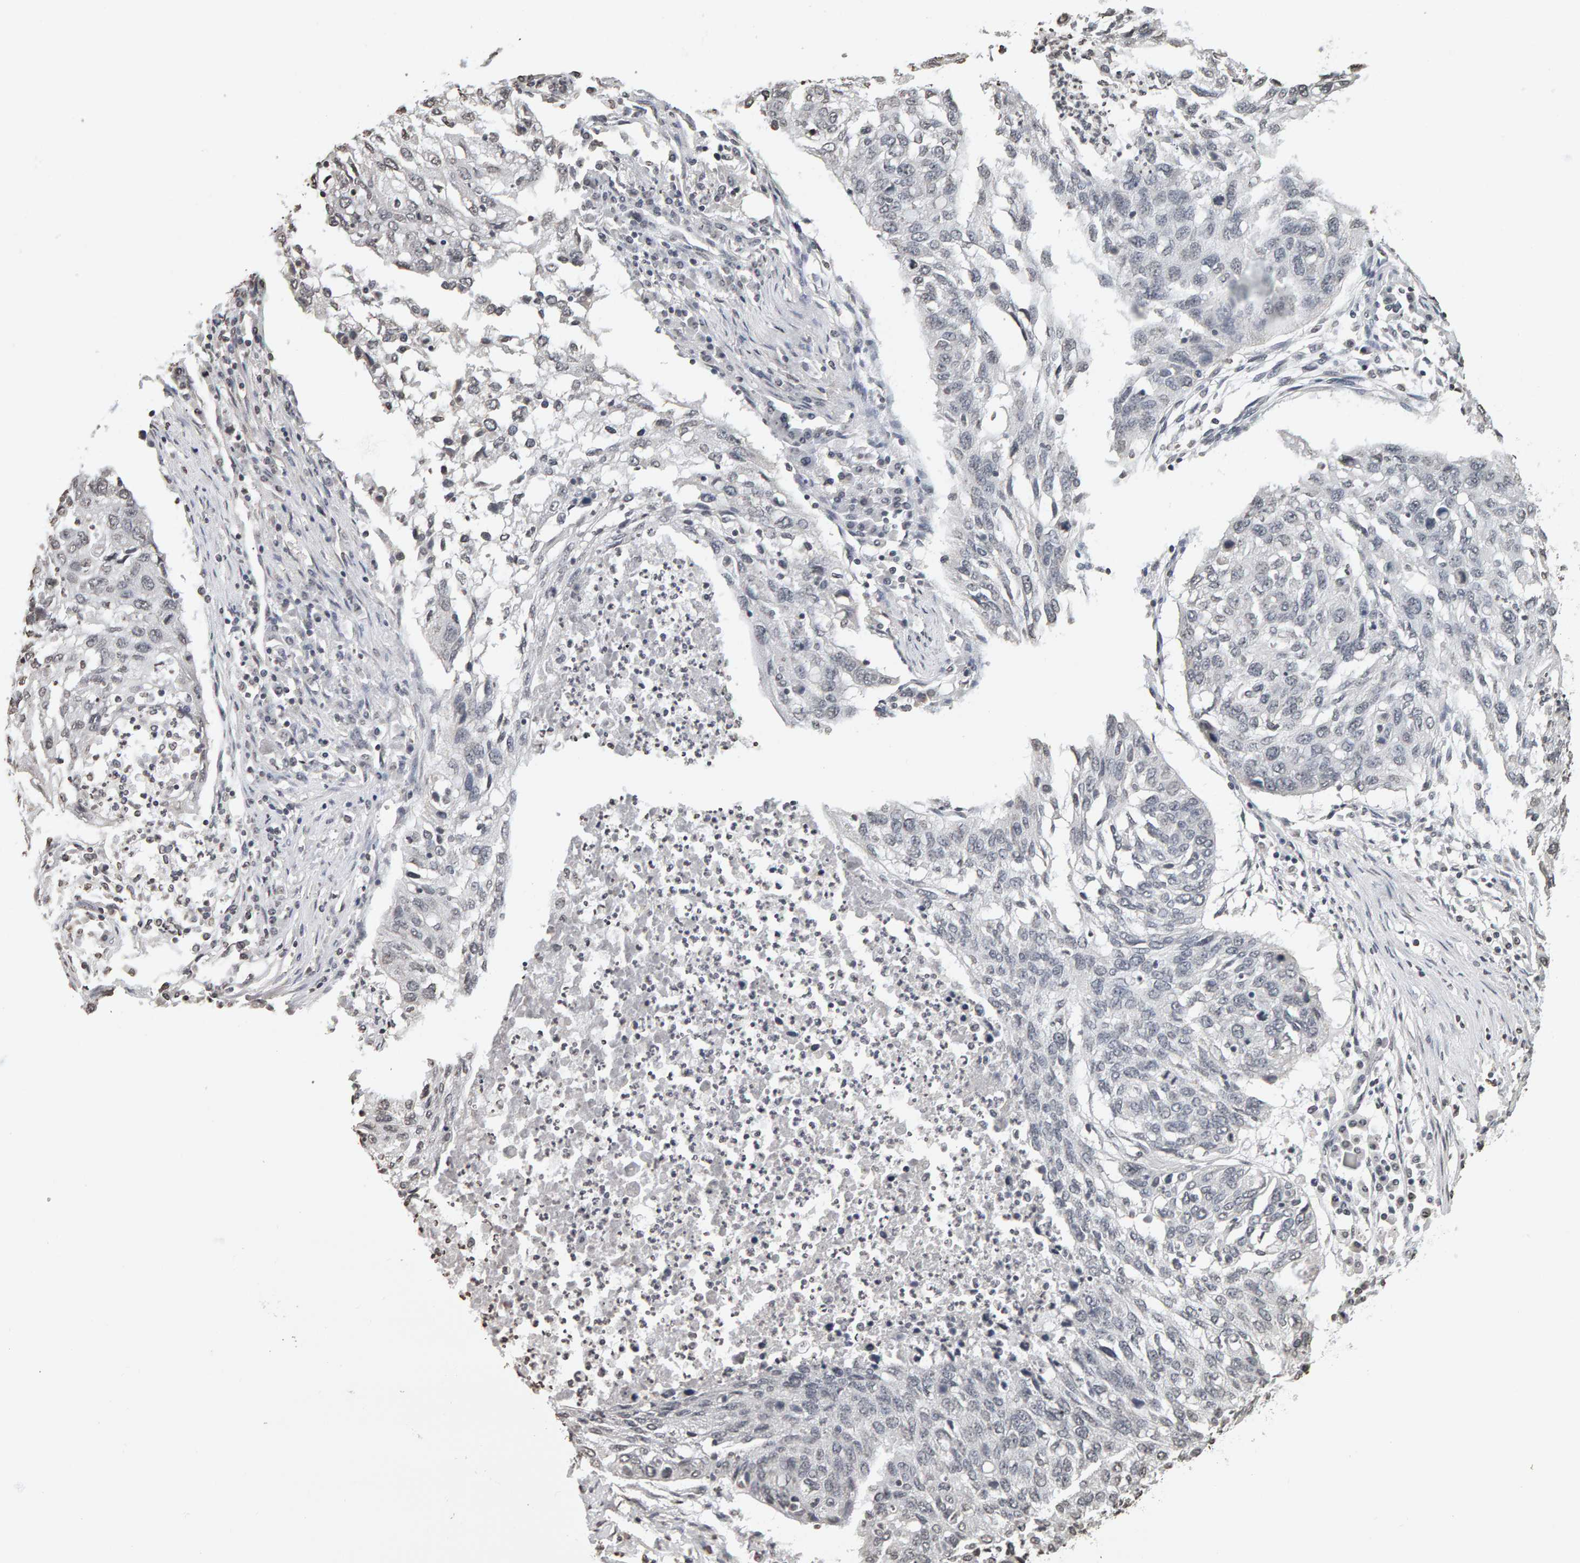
{"staining": {"intensity": "negative", "quantity": "none", "location": "none"}, "tissue": "lung cancer", "cell_type": "Tumor cells", "image_type": "cancer", "snomed": [{"axis": "morphology", "description": "Squamous cell carcinoma, NOS"}, {"axis": "topography", "description": "Lung"}], "caption": "Immunohistochemical staining of human lung cancer demonstrates no significant staining in tumor cells.", "gene": "AFF4", "patient": {"sex": "female", "age": 63}}